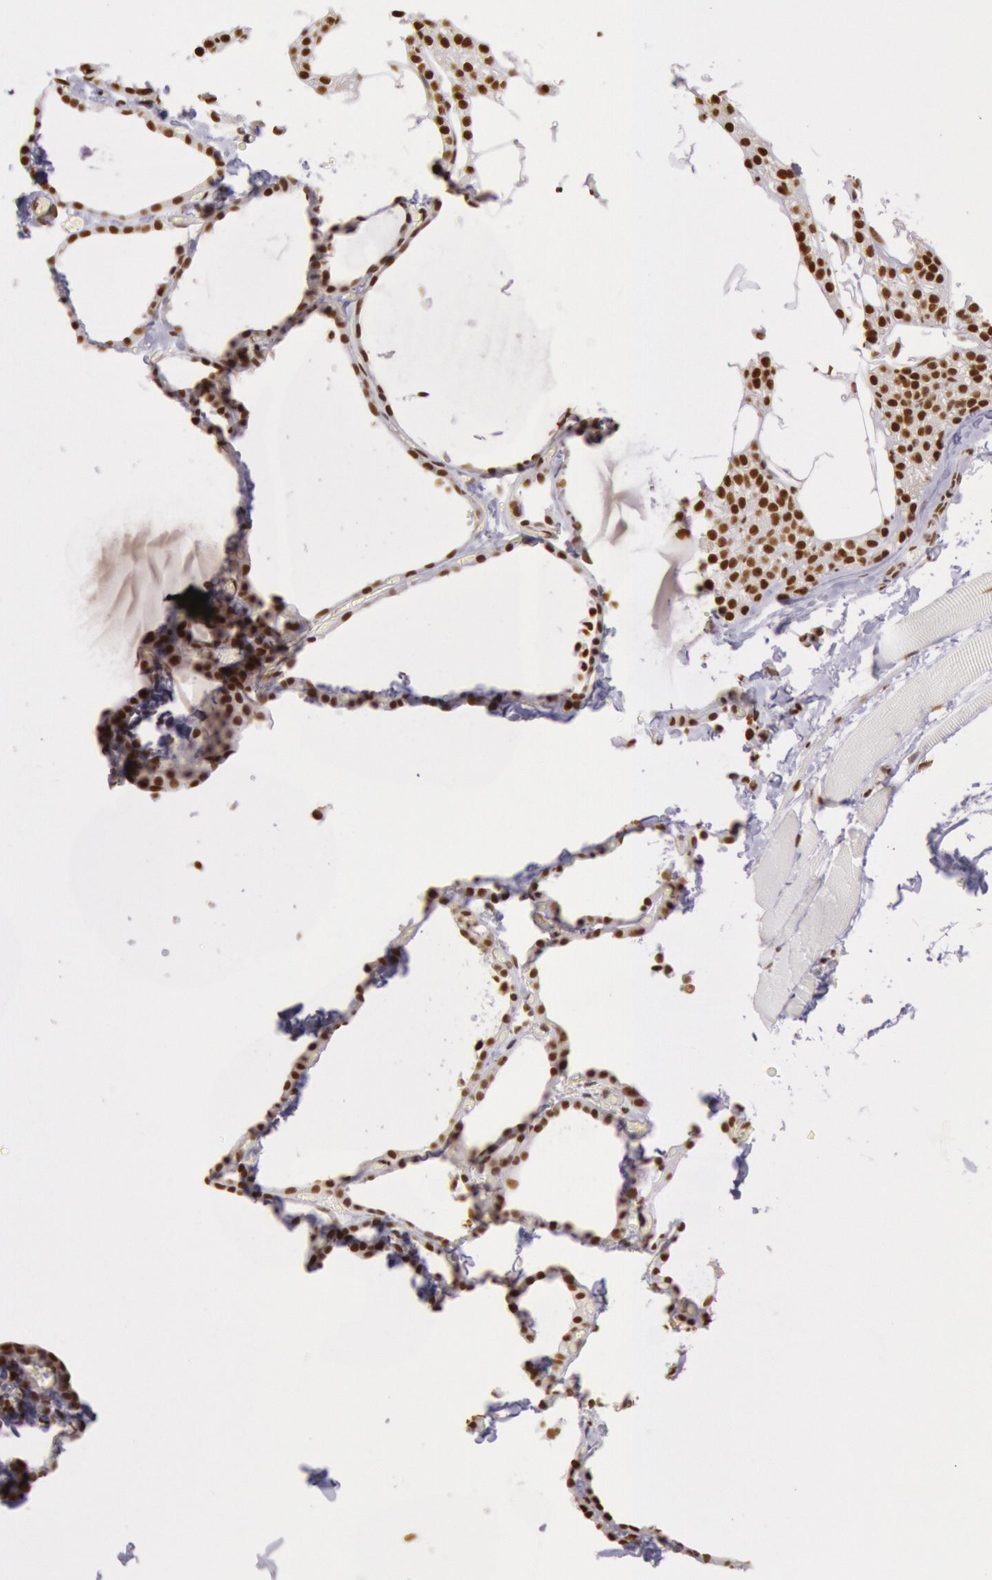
{"staining": {"intensity": "strong", "quantity": ">75%", "location": "nuclear"}, "tissue": "thyroid gland", "cell_type": "Glandular cells", "image_type": "normal", "snomed": [{"axis": "morphology", "description": "Normal tissue, NOS"}, {"axis": "topography", "description": "Thyroid gland"}], "caption": "A high amount of strong nuclear expression is appreciated in about >75% of glandular cells in normal thyroid gland. (Brightfield microscopy of DAB IHC at high magnification).", "gene": "HNRNPH1", "patient": {"sex": "female", "age": 22}}